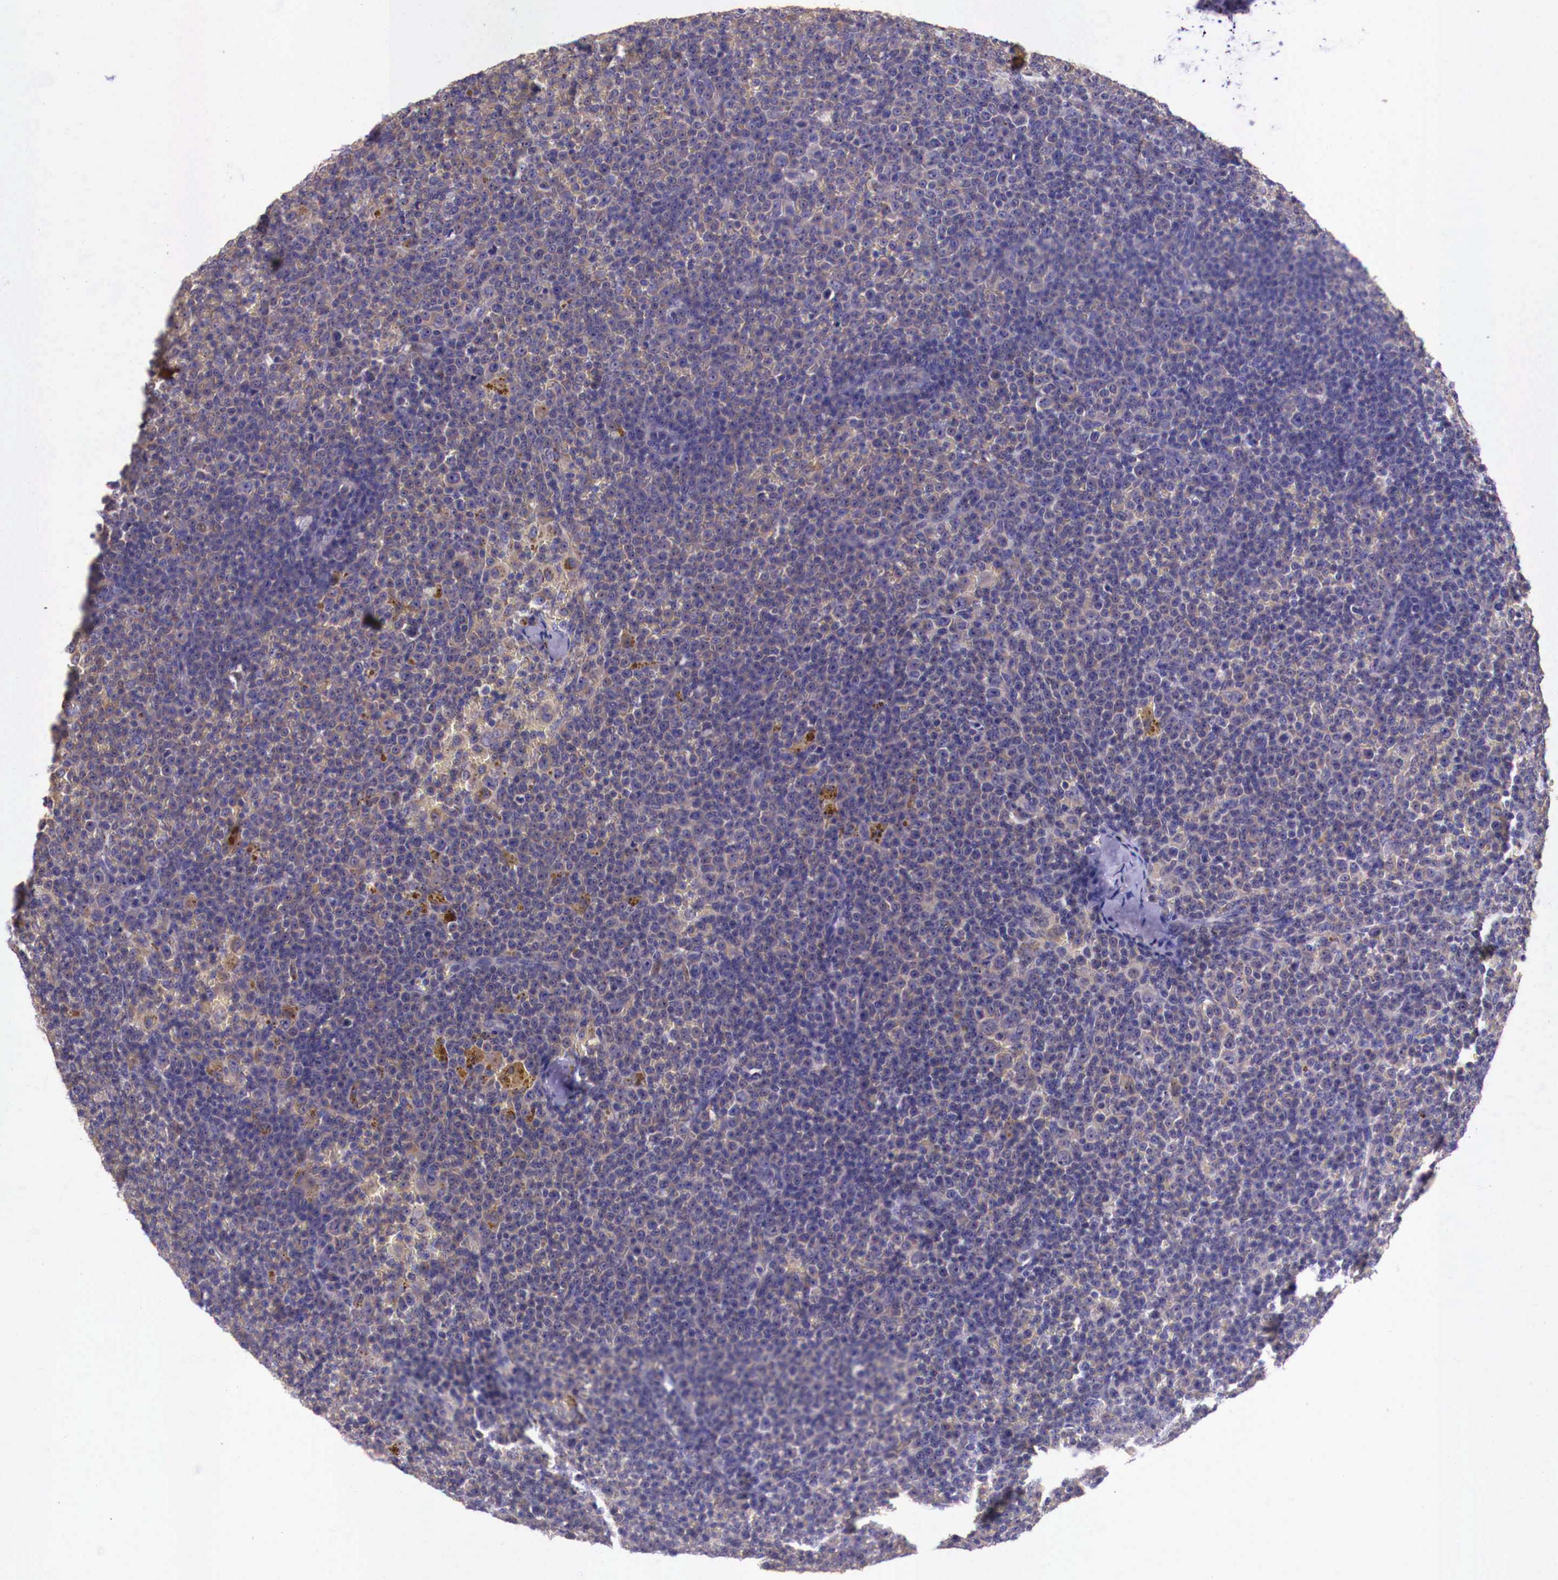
{"staining": {"intensity": "weak", "quantity": "25%-75%", "location": "cytoplasmic/membranous"}, "tissue": "lymphoma", "cell_type": "Tumor cells", "image_type": "cancer", "snomed": [{"axis": "morphology", "description": "Malignant lymphoma, non-Hodgkin's type, Low grade"}, {"axis": "topography", "description": "Lymph node"}], "caption": "Immunohistochemistry (IHC) photomicrograph of neoplastic tissue: human malignant lymphoma, non-Hodgkin's type (low-grade) stained using immunohistochemistry displays low levels of weak protein expression localized specifically in the cytoplasmic/membranous of tumor cells, appearing as a cytoplasmic/membranous brown color.", "gene": "GRIPAP1", "patient": {"sex": "male", "age": 50}}